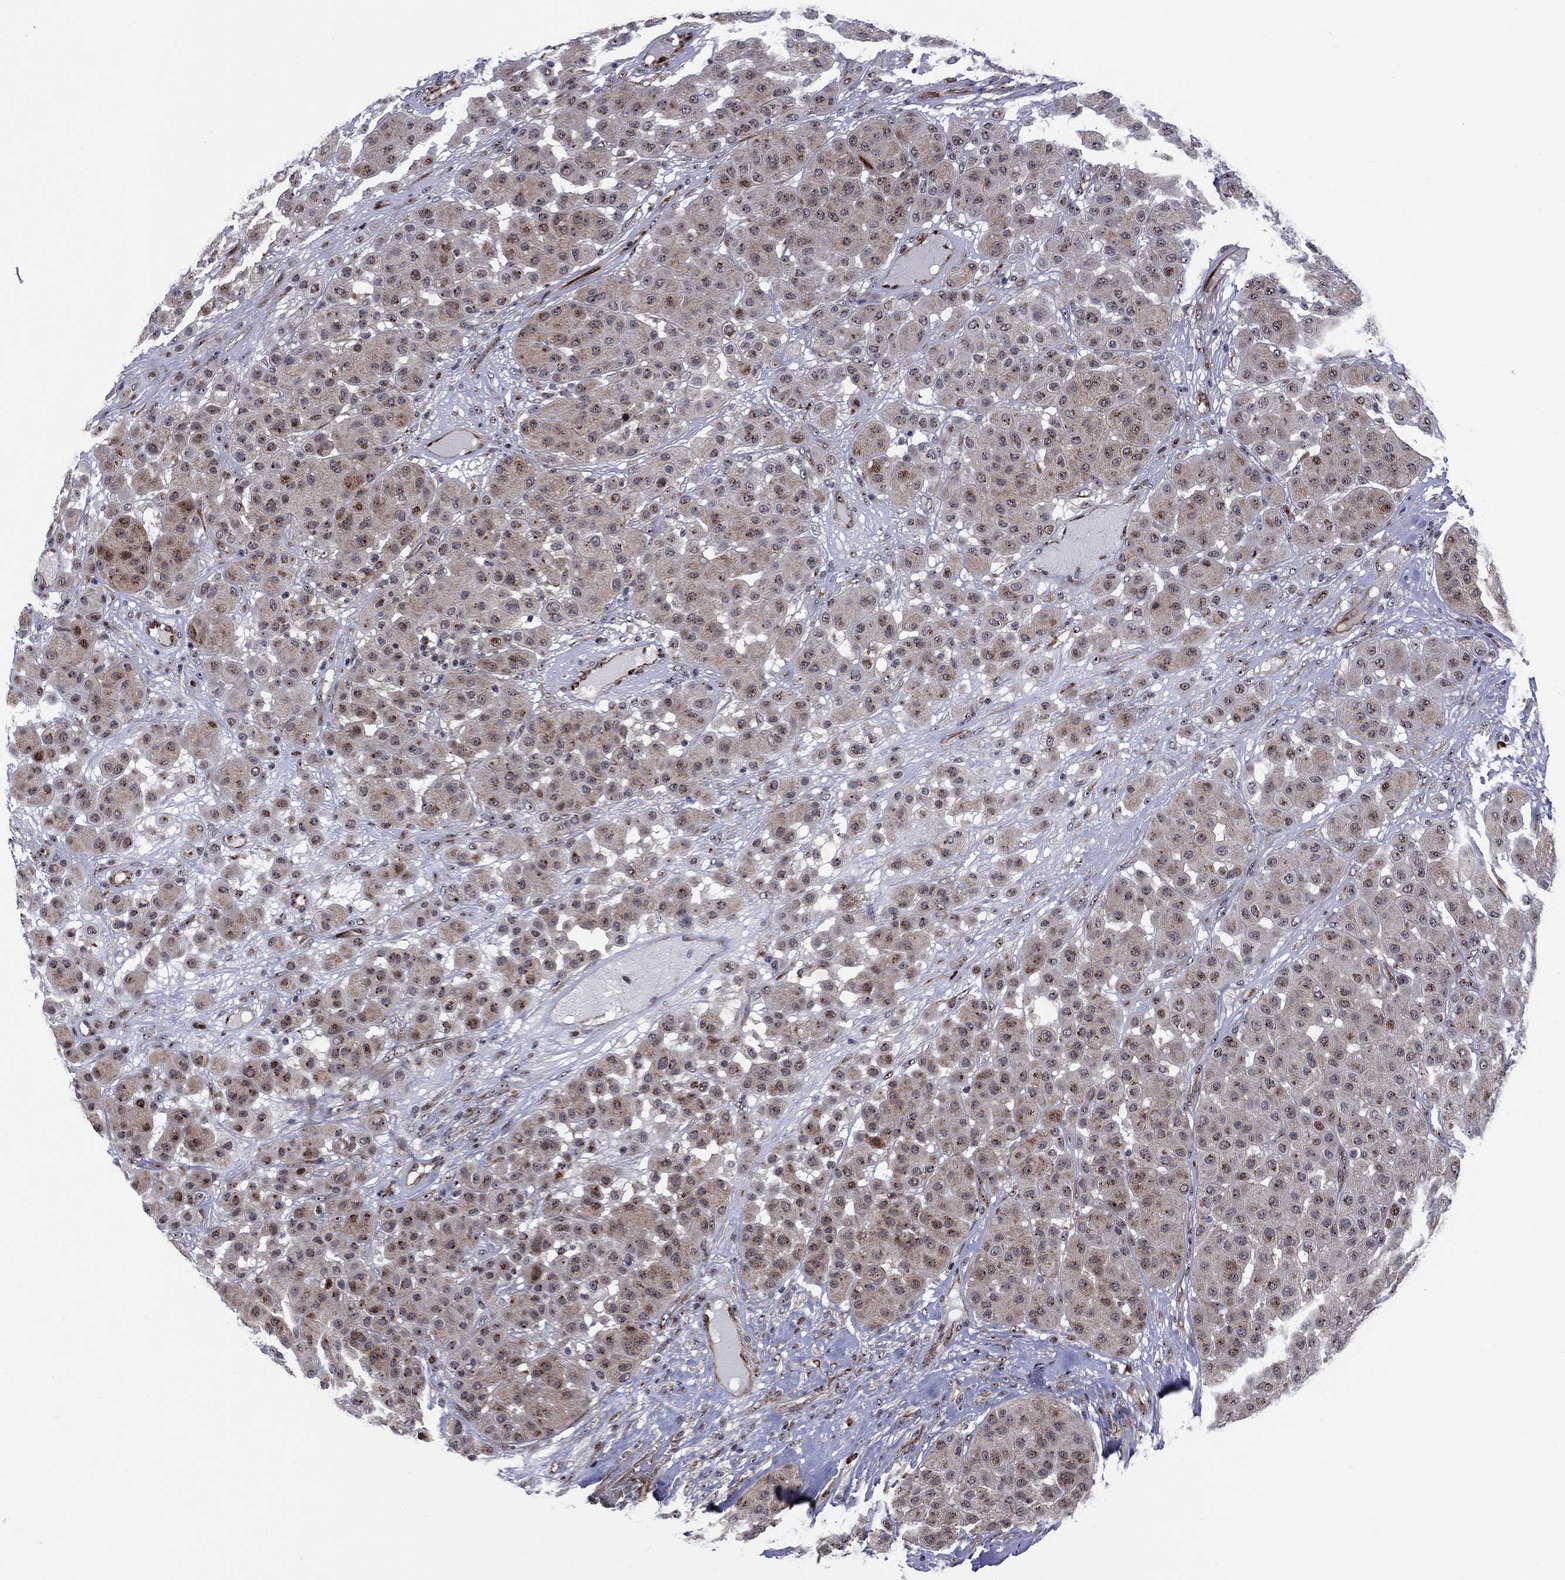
{"staining": {"intensity": "moderate", "quantity": "<25%", "location": "nuclear"}, "tissue": "melanoma", "cell_type": "Tumor cells", "image_type": "cancer", "snomed": [{"axis": "morphology", "description": "Malignant melanoma, Metastatic site"}, {"axis": "topography", "description": "Smooth muscle"}], "caption": "Melanoma stained for a protein (brown) reveals moderate nuclear positive positivity in approximately <25% of tumor cells.", "gene": "VHL", "patient": {"sex": "male", "age": 41}}